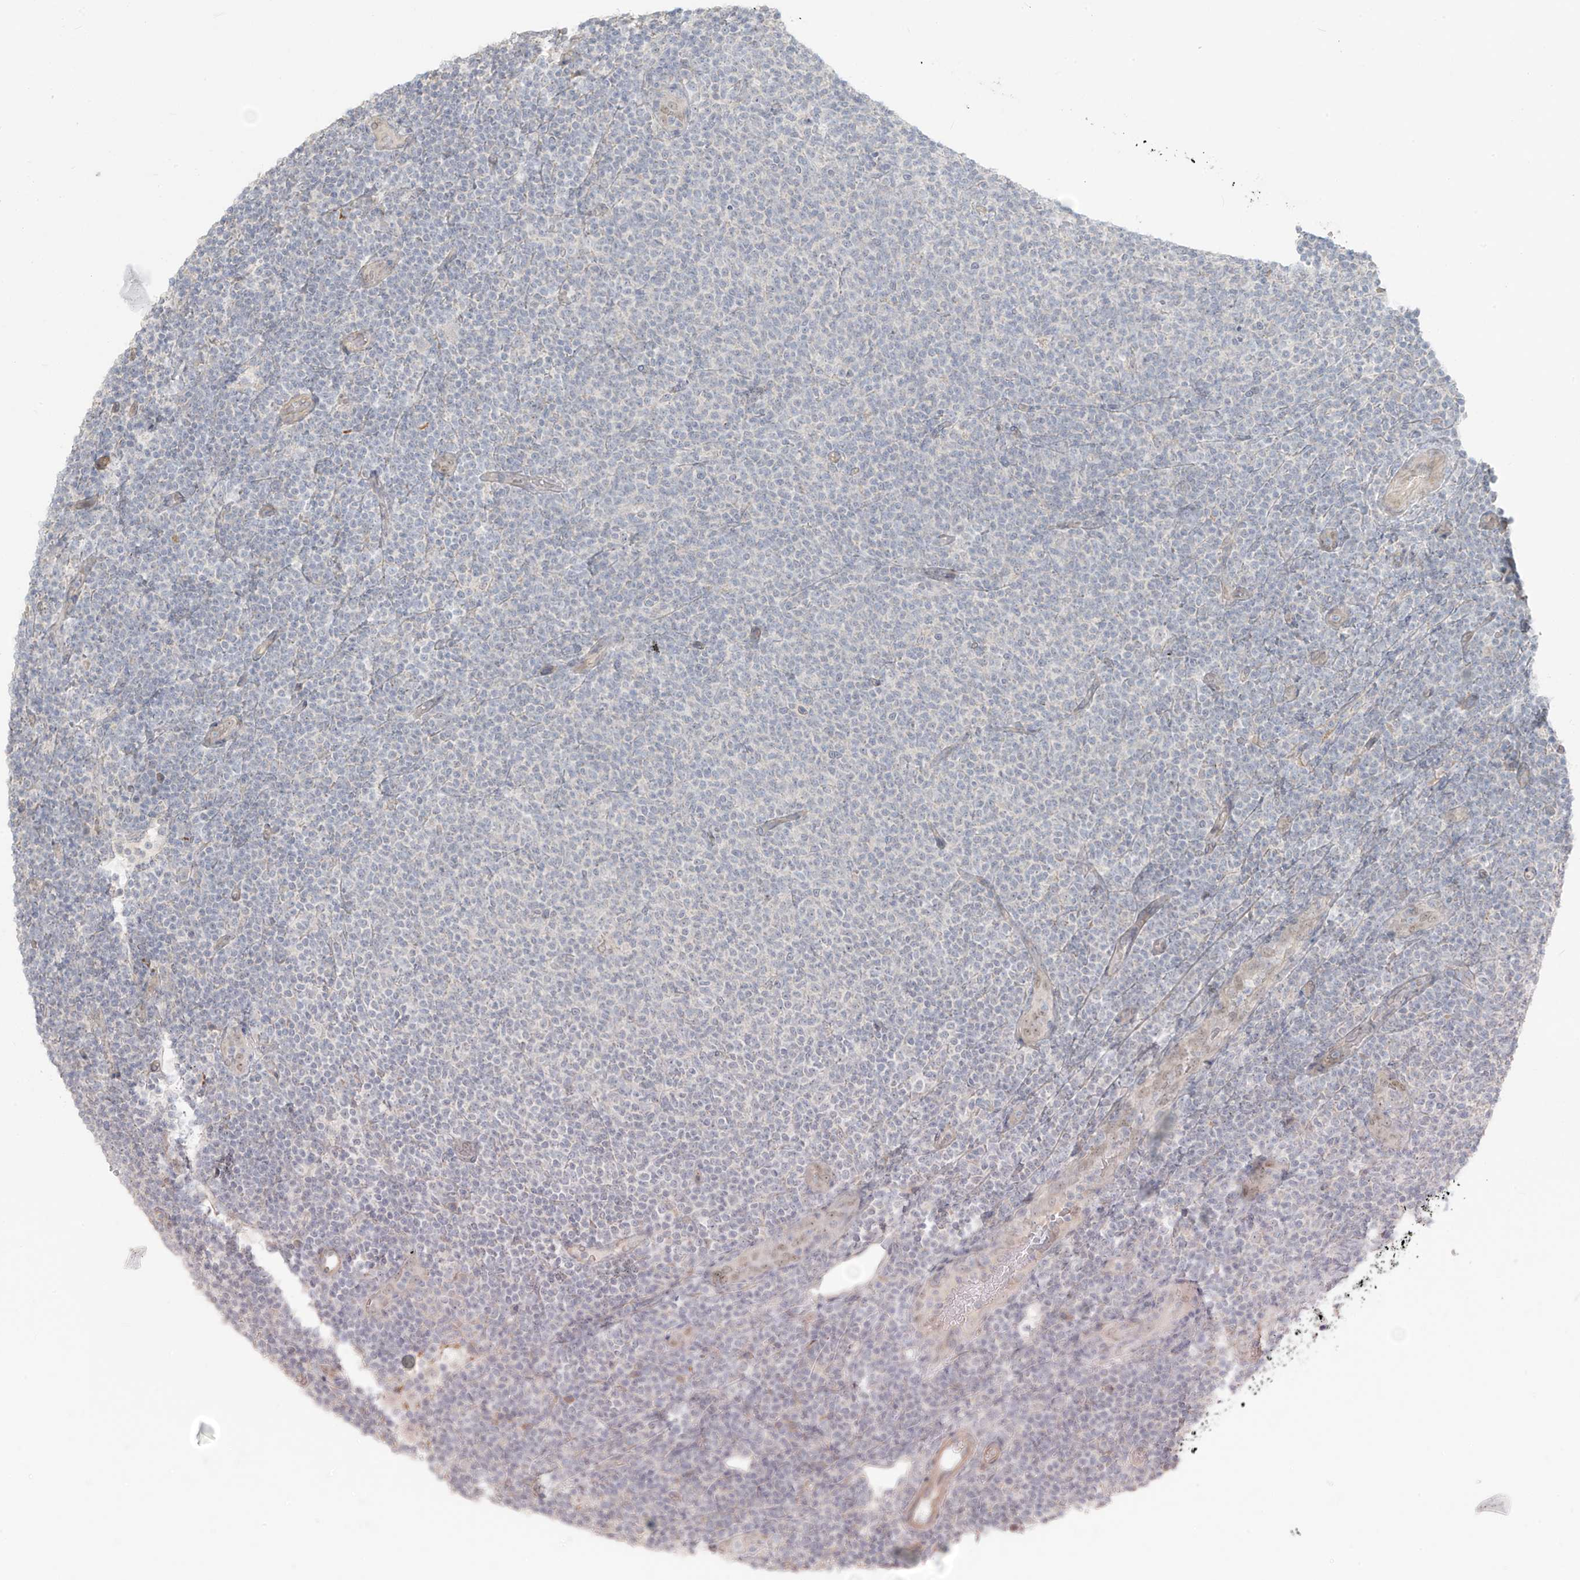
{"staining": {"intensity": "negative", "quantity": "none", "location": "none"}, "tissue": "lymphoma", "cell_type": "Tumor cells", "image_type": "cancer", "snomed": [{"axis": "morphology", "description": "Malignant lymphoma, non-Hodgkin's type, Low grade"}, {"axis": "topography", "description": "Lymph node"}], "caption": "Tumor cells show no significant protein staining in malignant lymphoma, non-Hodgkin's type (low-grade). The staining is performed using DAB brown chromogen with nuclei counter-stained in using hematoxylin.", "gene": "MAGIX", "patient": {"sex": "male", "age": 66}}